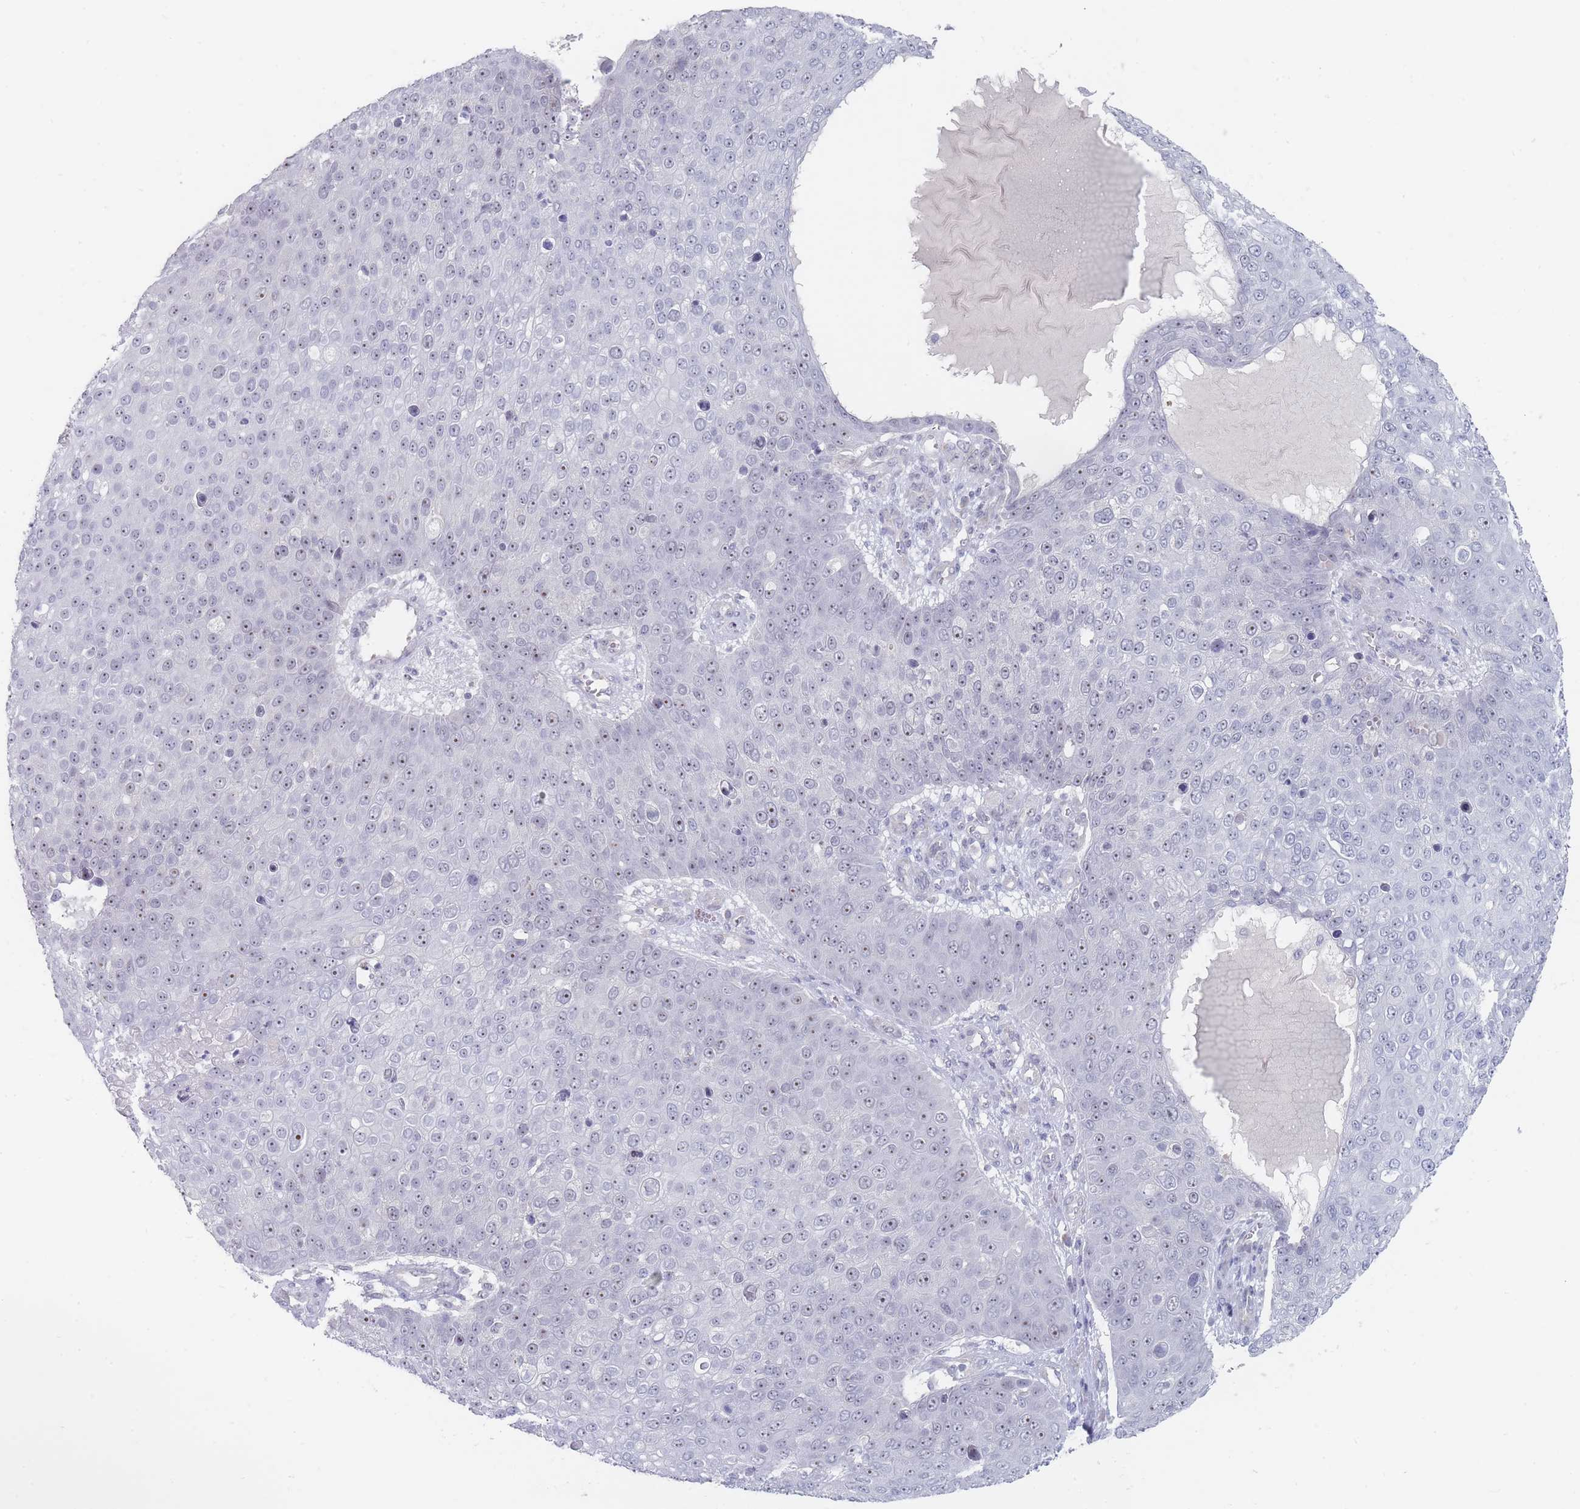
{"staining": {"intensity": "weak", "quantity": "25%-75%", "location": "nuclear"}, "tissue": "skin cancer", "cell_type": "Tumor cells", "image_type": "cancer", "snomed": [{"axis": "morphology", "description": "Squamous cell carcinoma, NOS"}, {"axis": "topography", "description": "Skin"}], "caption": "Protein staining displays weak nuclear positivity in approximately 25%-75% of tumor cells in skin squamous cell carcinoma. The protein of interest is stained brown, and the nuclei are stained in blue (DAB IHC with brightfield microscopy, high magnification).", "gene": "RNF8", "patient": {"sex": "male", "age": 71}}